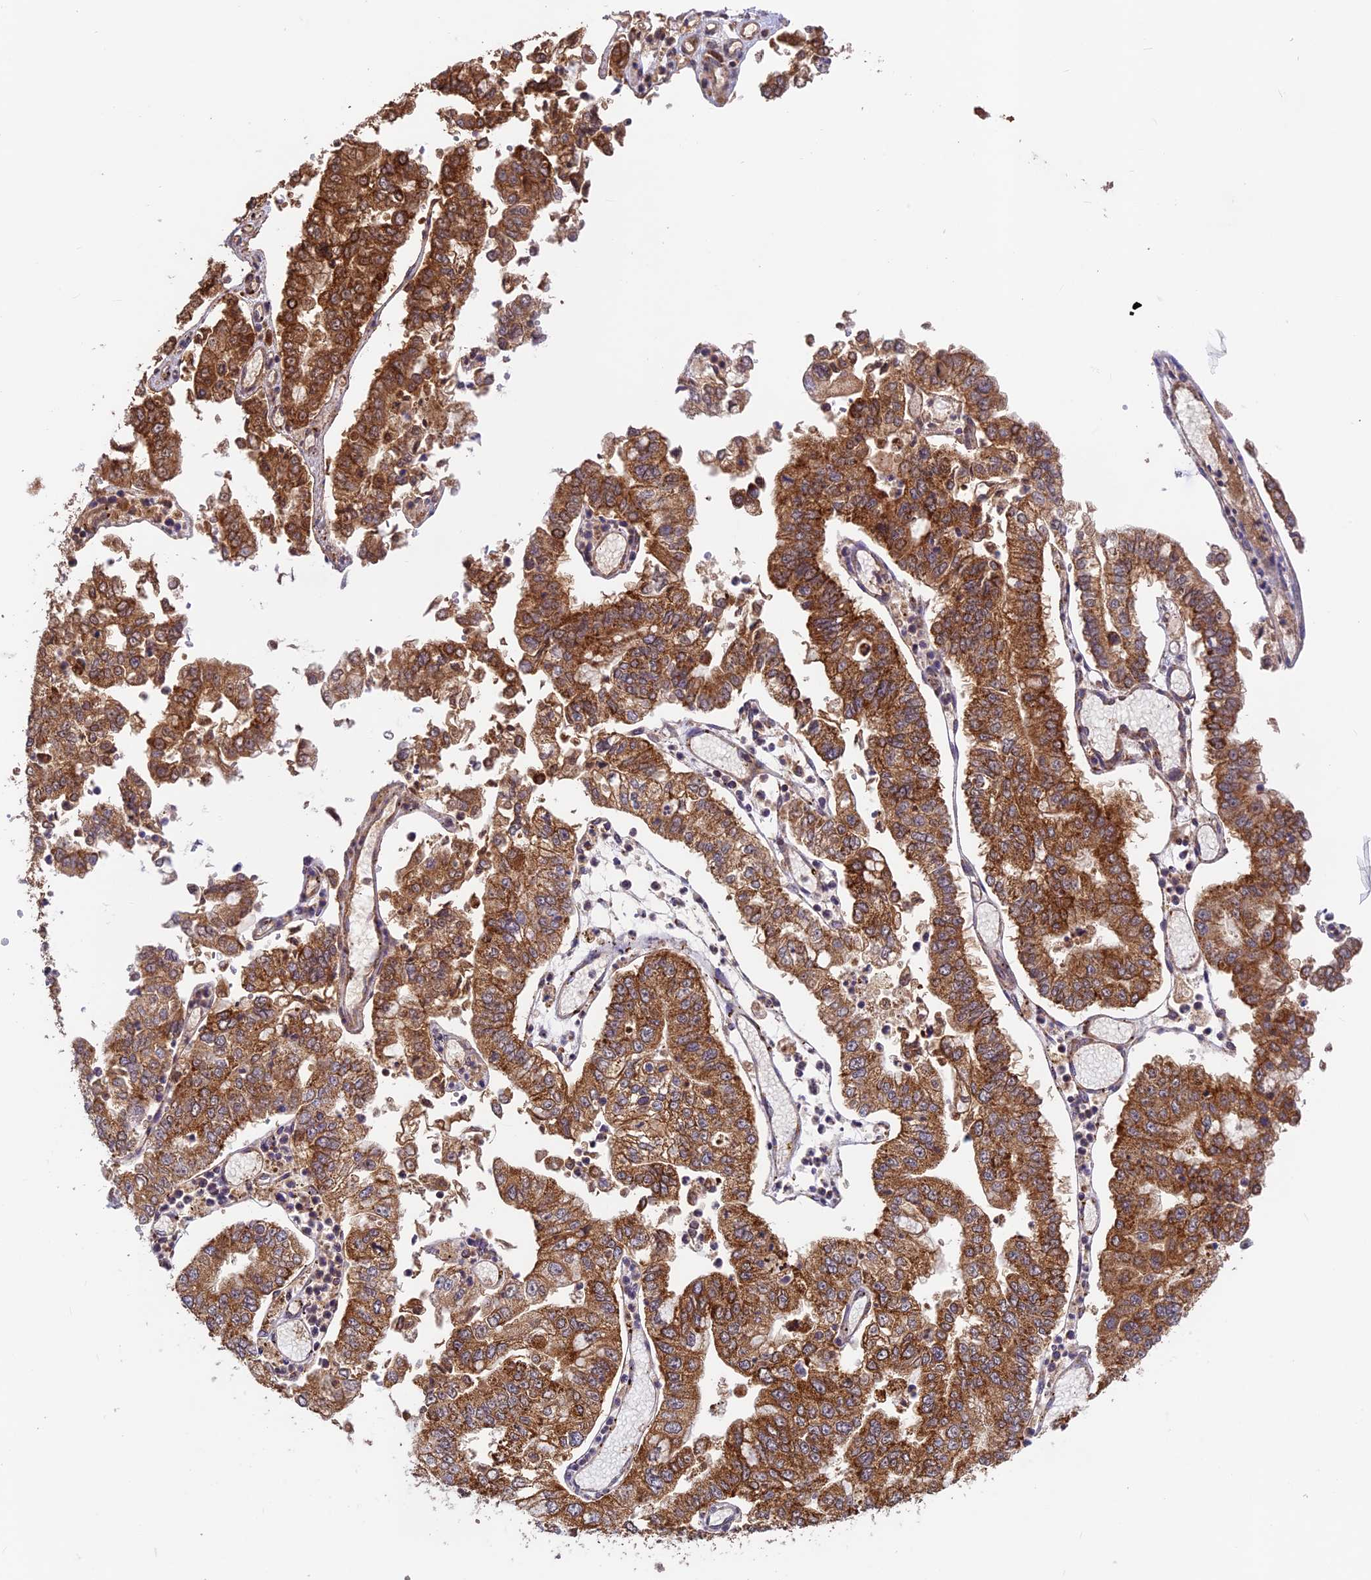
{"staining": {"intensity": "strong", "quantity": ">75%", "location": "cytoplasmic/membranous"}, "tissue": "stomach cancer", "cell_type": "Tumor cells", "image_type": "cancer", "snomed": [{"axis": "morphology", "description": "Adenocarcinoma, NOS"}, {"axis": "topography", "description": "Stomach"}], "caption": "Immunohistochemical staining of adenocarcinoma (stomach) demonstrates strong cytoplasmic/membranous protein expression in approximately >75% of tumor cells.", "gene": "CCDC15", "patient": {"sex": "male", "age": 76}}